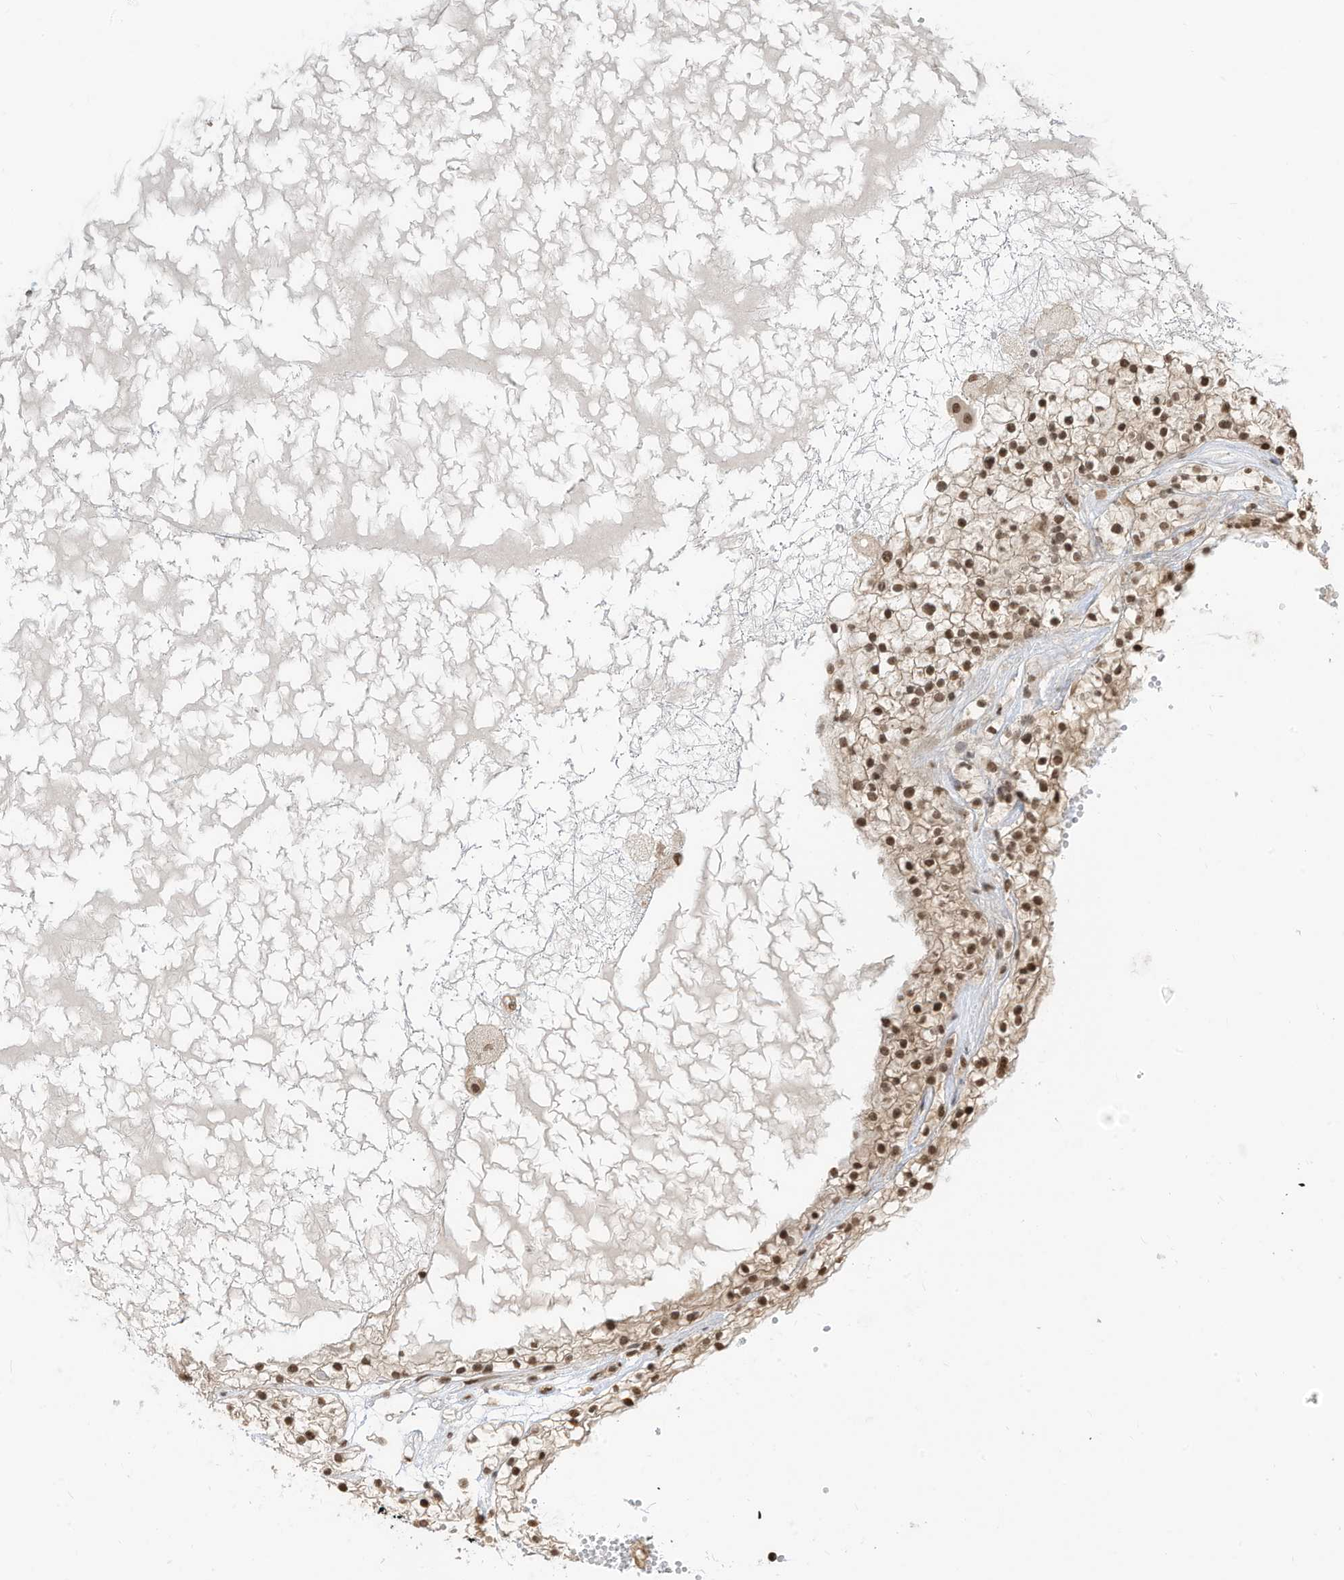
{"staining": {"intensity": "moderate", "quantity": ">75%", "location": "nuclear"}, "tissue": "renal cancer", "cell_type": "Tumor cells", "image_type": "cancer", "snomed": [{"axis": "morphology", "description": "Normal tissue, NOS"}, {"axis": "morphology", "description": "Adenocarcinoma, NOS"}, {"axis": "topography", "description": "Kidney"}], "caption": "Immunohistochemical staining of human renal cancer exhibits medium levels of moderate nuclear positivity in about >75% of tumor cells.", "gene": "ZNF195", "patient": {"sex": "male", "age": 68}}